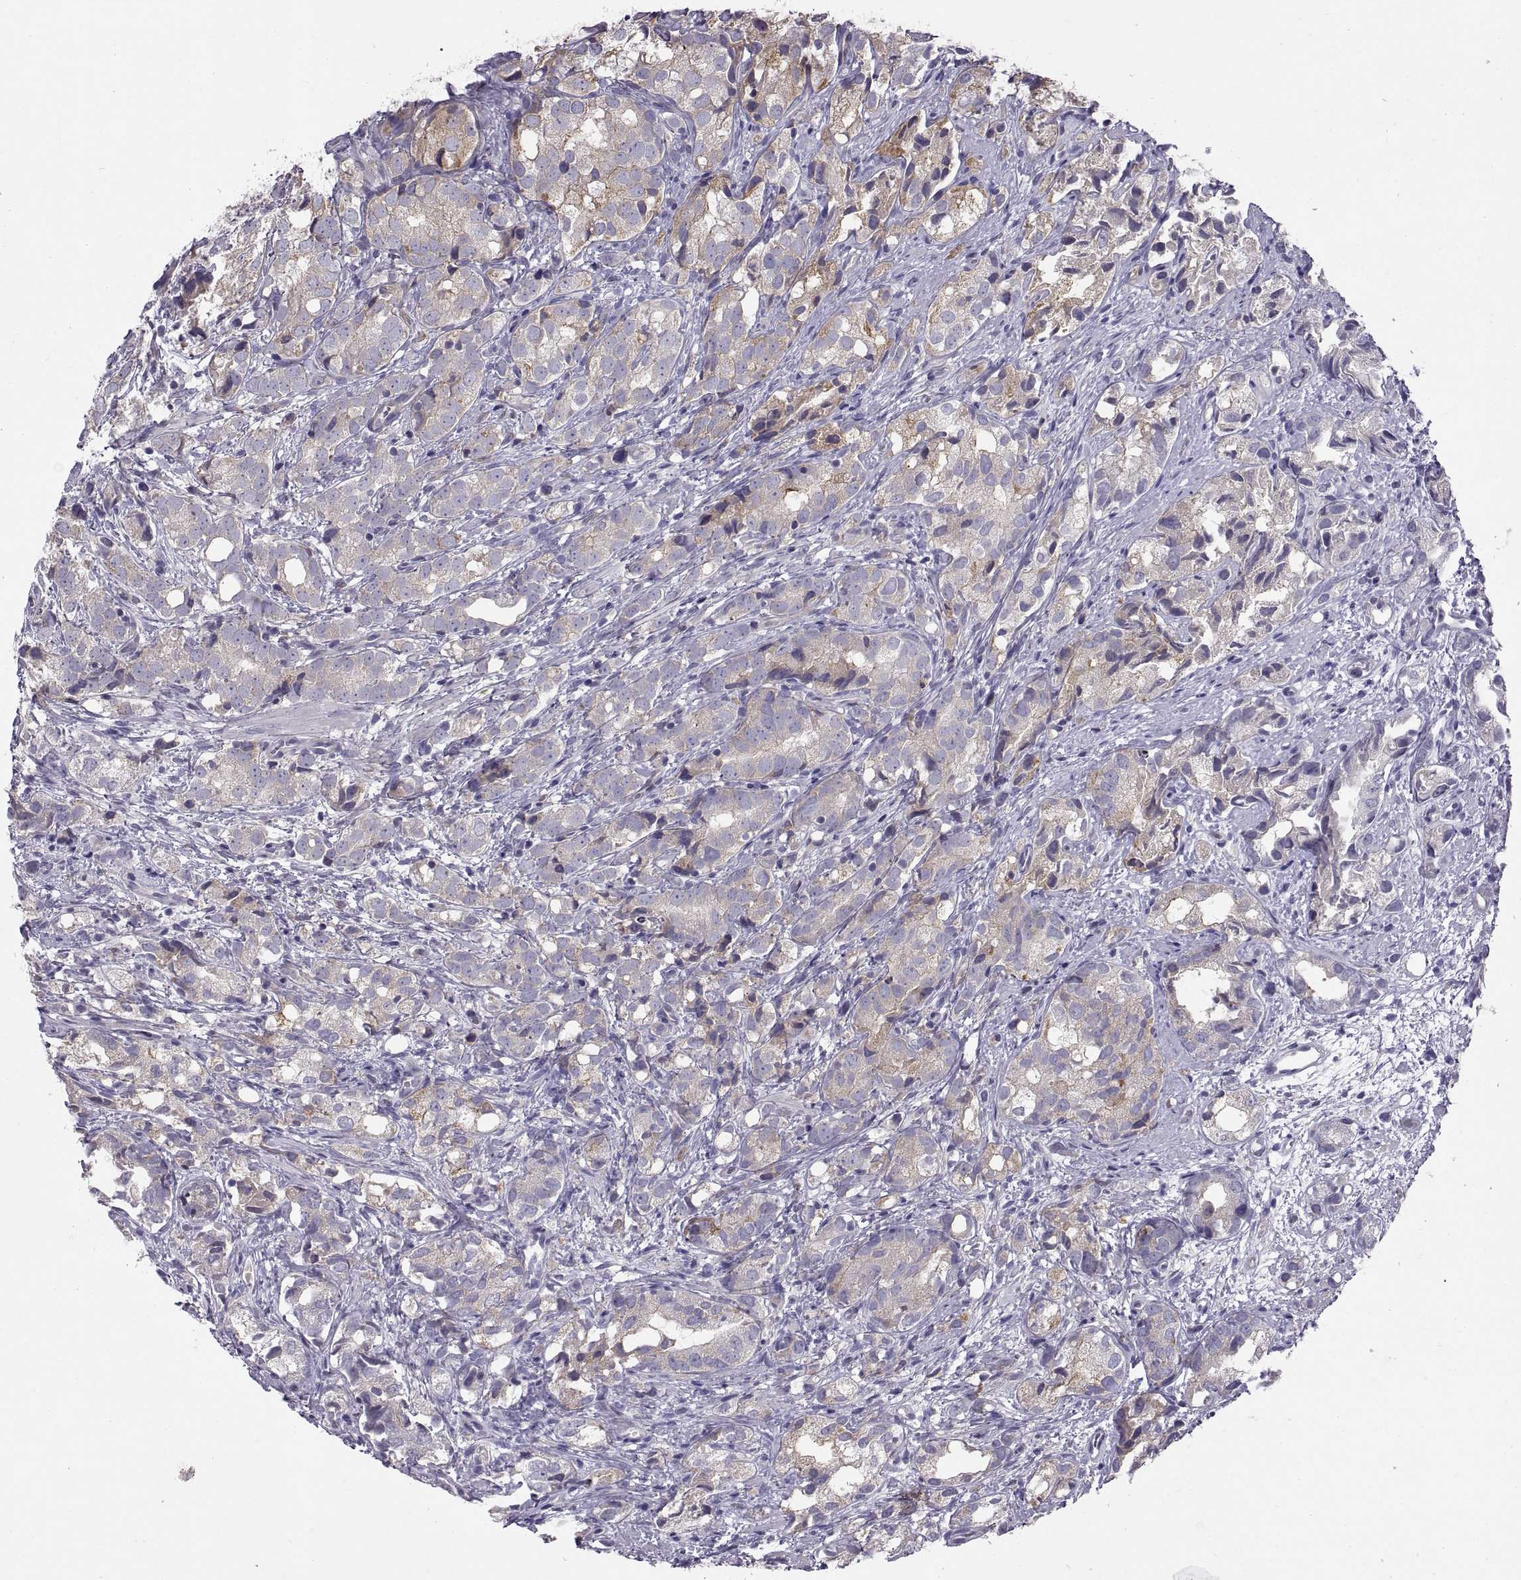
{"staining": {"intensity": "weak", "quantity": "25%-75%", "location": "cytoplasmic/membranous"}, "tissue": "prostate cancer", "cell_type": "Tumor cells", "image_type": "cancer", "snomed": [{"axis": "morphology", "description": "Adenocarcinoma, High grade"}, {"axis": "topography", "description": "Prostate"}], "caption": "Human prostate cancer (high-grade adenocarcinoma) stained with a brown dye shows weak cytoplasmic/membranous positive staining in about 25%-75% of tumor cells.", "gene": "ARSL", "patient": {"sex": "male", "age": 82}}